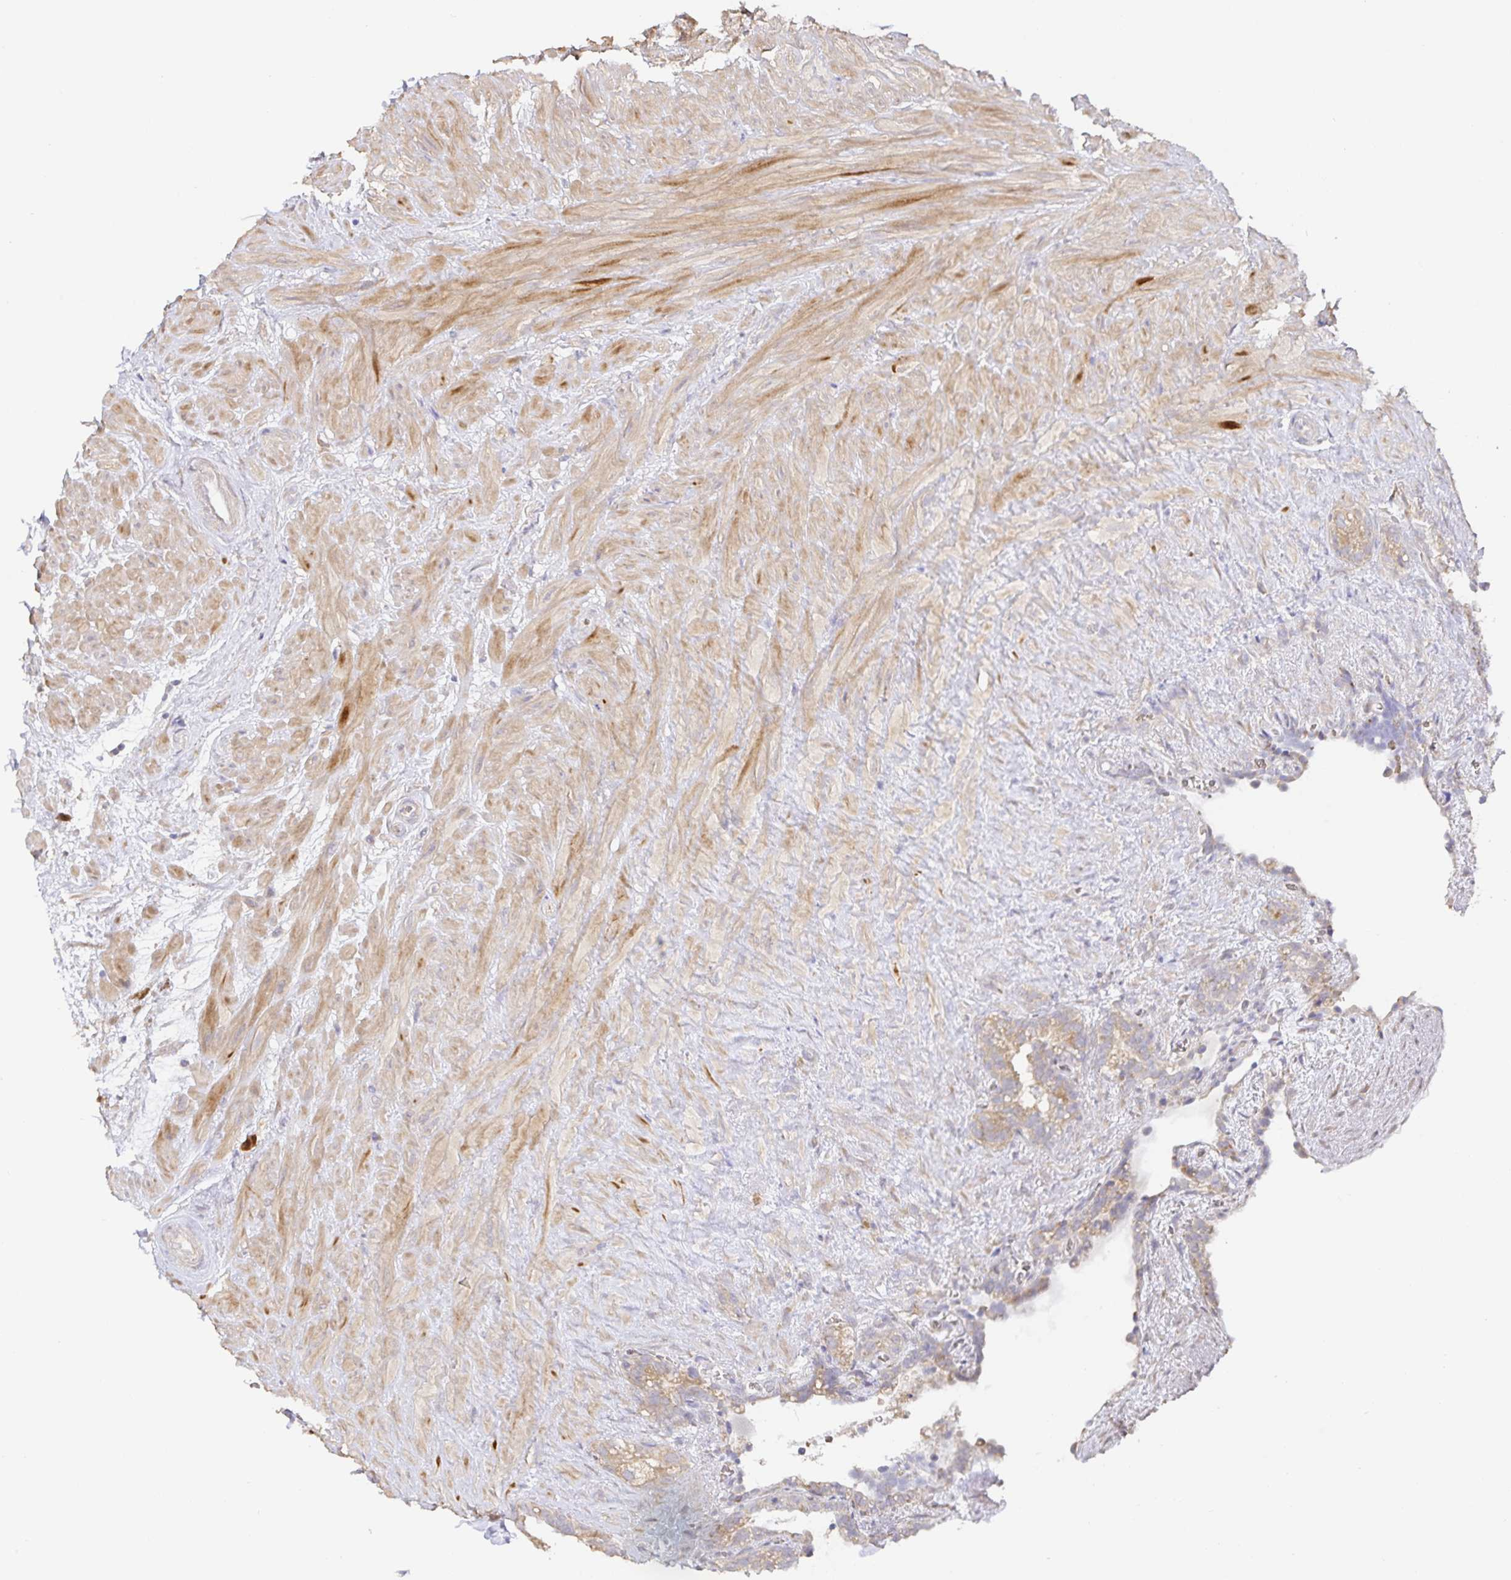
{"staining": {"intensity": "moderate", "quantity": ">75%", "location": "cytoplasmic/membranous"}, "tissue": "seminal vesicle", "cell_type": "Glandular cells", "image_type": "normal", "snomed": [{"axis": "morphology", "description": "Normal tissue, NOS"}, {"axis": "topography", "description": "Seminal veicle"}], "caption": "Human seminal vesicle stained with a brown dye displays moderate cytoplasmic/membranous positive positivity in about >75% of glandular cells.", "gene": "ZDHHC11B", "patient": {"sex": "male", "age": 76}}